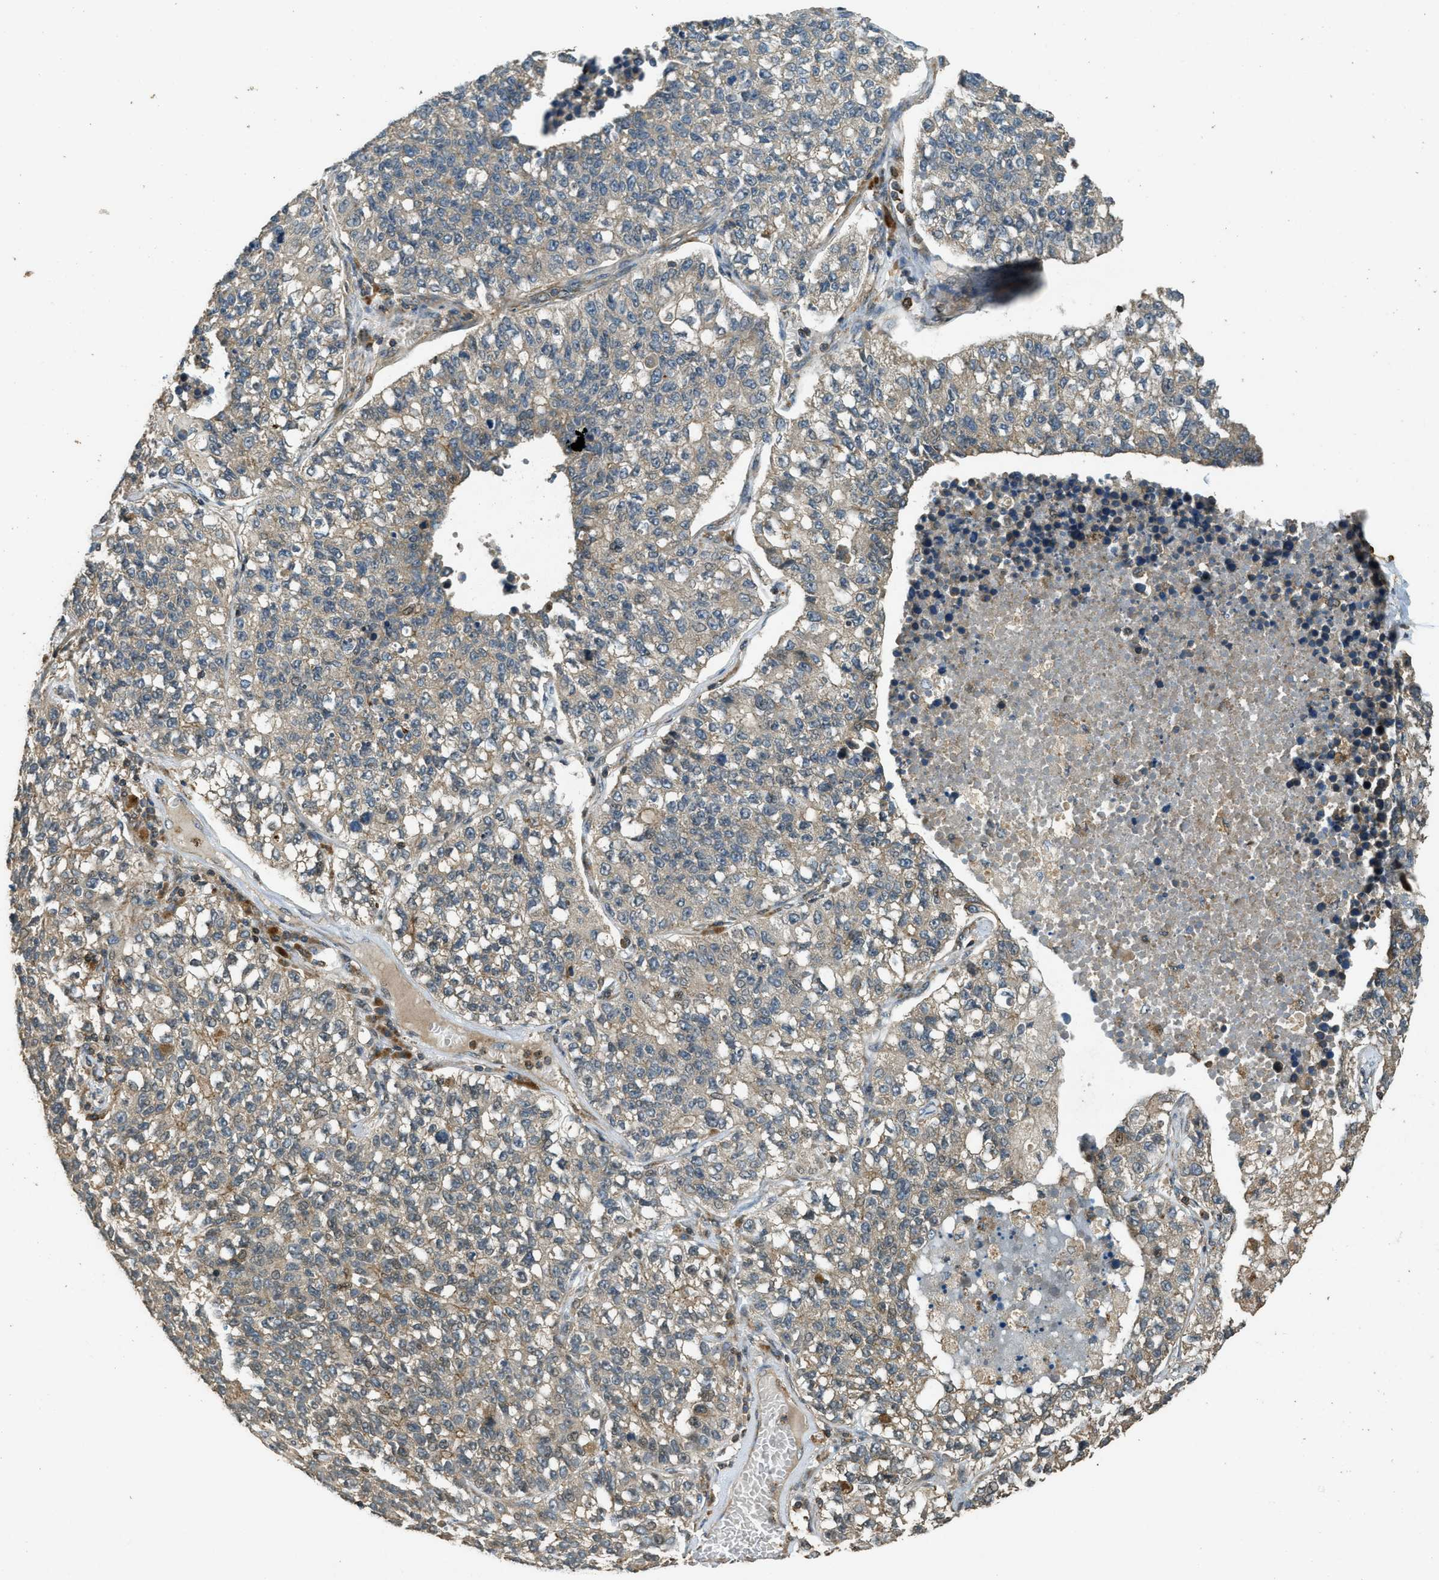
{"staining": {"intensity": "weak", "quantity": ">75%", "location": "cytoplasmic/membranous"}, "tissue": "lung cancer", "cell_type": "Tumor cells", "image_type": "cancer", "snomed": [{"axis": "morphology", "description": "Adenocarcinoma, NOS"}, {"axis": "topography", "description": "Lung"}], "caption": "Tumor cells demonstrate low levels of weak cytoplasmic/membranous positivity in about >75% of cells in lung cancer.", "gene": "PPP6R3", "patient": {"sex": "male", "age": 49}}